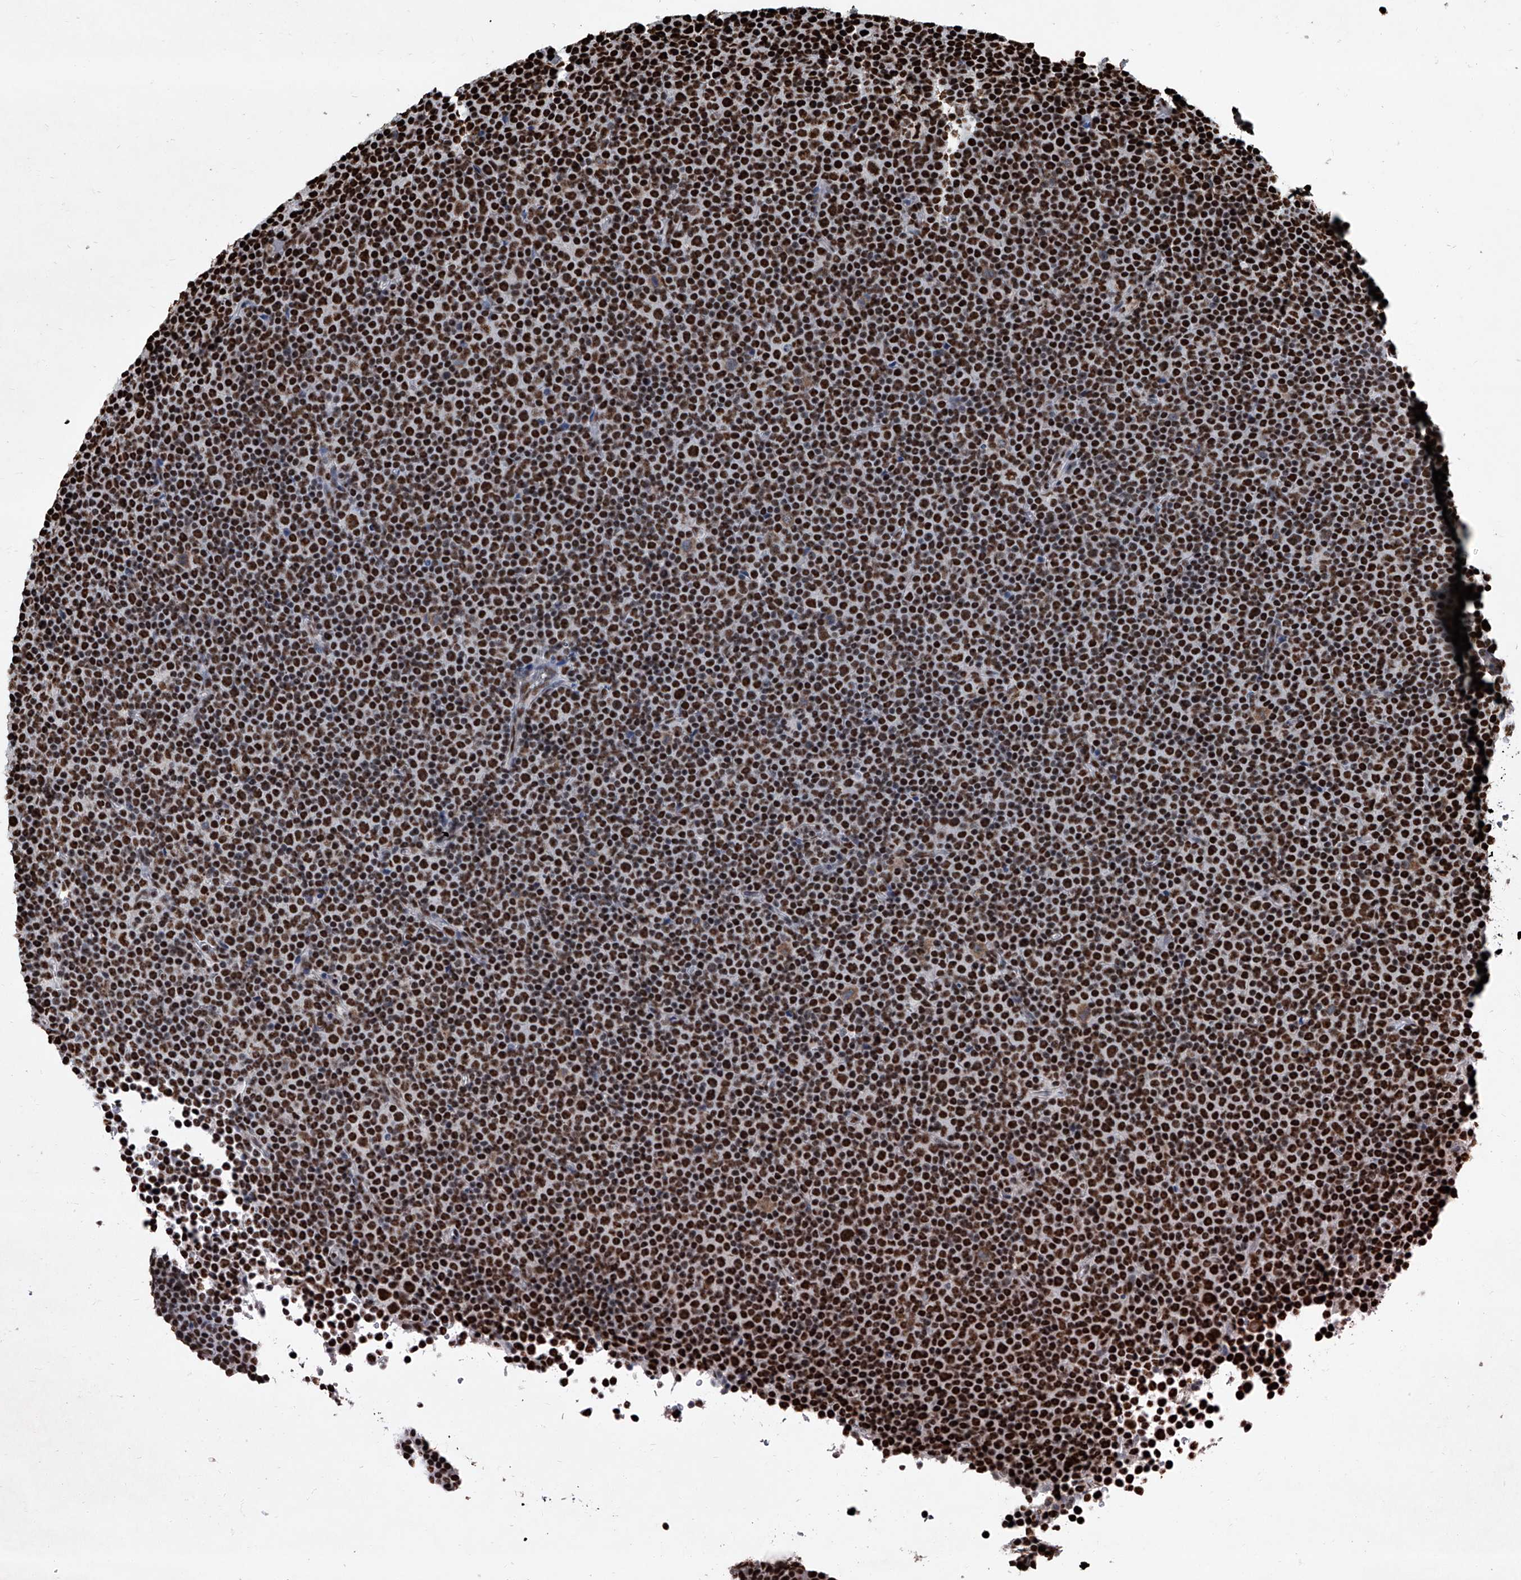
{"staining": {"intensity": "strong", "quantity": ">75%", "location": "nuclear"}, "tissue": "lymphoma", "cell_type": "Tumor cells", "image_type": "cancer", "snomed": [{"axis": "morphology", "description": "Malignant lymphoma, non-Hodgkin's type, Low grade"}, {"axis": "topography", "description": "Lymph node"}], "caption": "Tumor cells reveal high levels of strong nuclear staining in about >75% of cells in human lymphoma.", "gene": "DDX39B", "patient": {"sex": "female", "age": 67}}